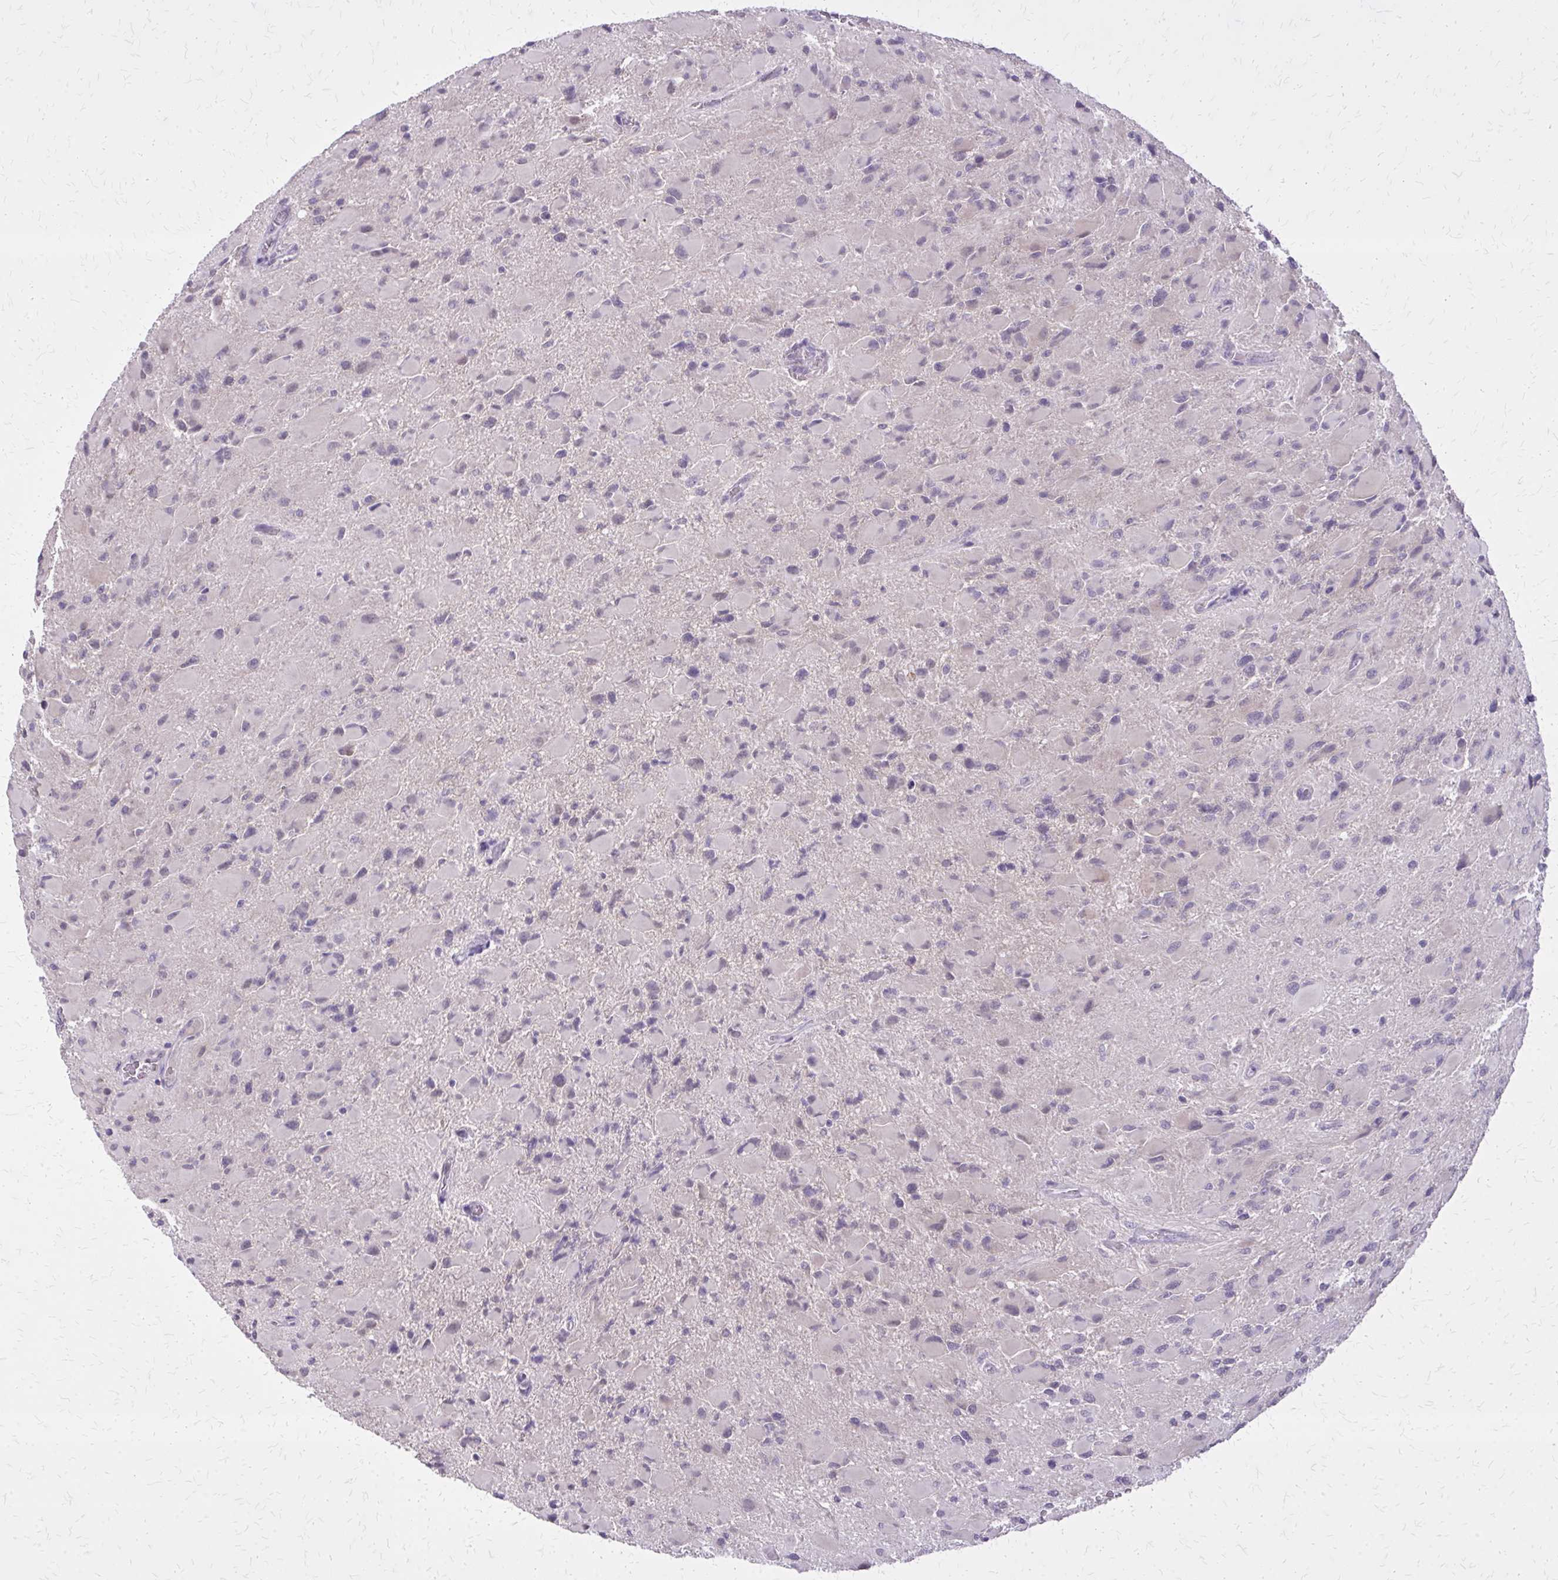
{"staining": {"intensity": "negative", "quantity": "none", "location": "none"}, "tissue": "glioma", "cell_type": "Tumor cells", "image_type": "cancer", "snomed": [{"axis": "morphology", "description": "Glioma, malignant, High grade"}, {"axis": "topography", "description": "Cerebral cortex"}], "caption": "Human glioma stained for a protein using immunohistochemistry (IHC) shows no positivity in tumor cells.", "gene": "PLCB1", "patient": {"sex": "female", "age": 36}}